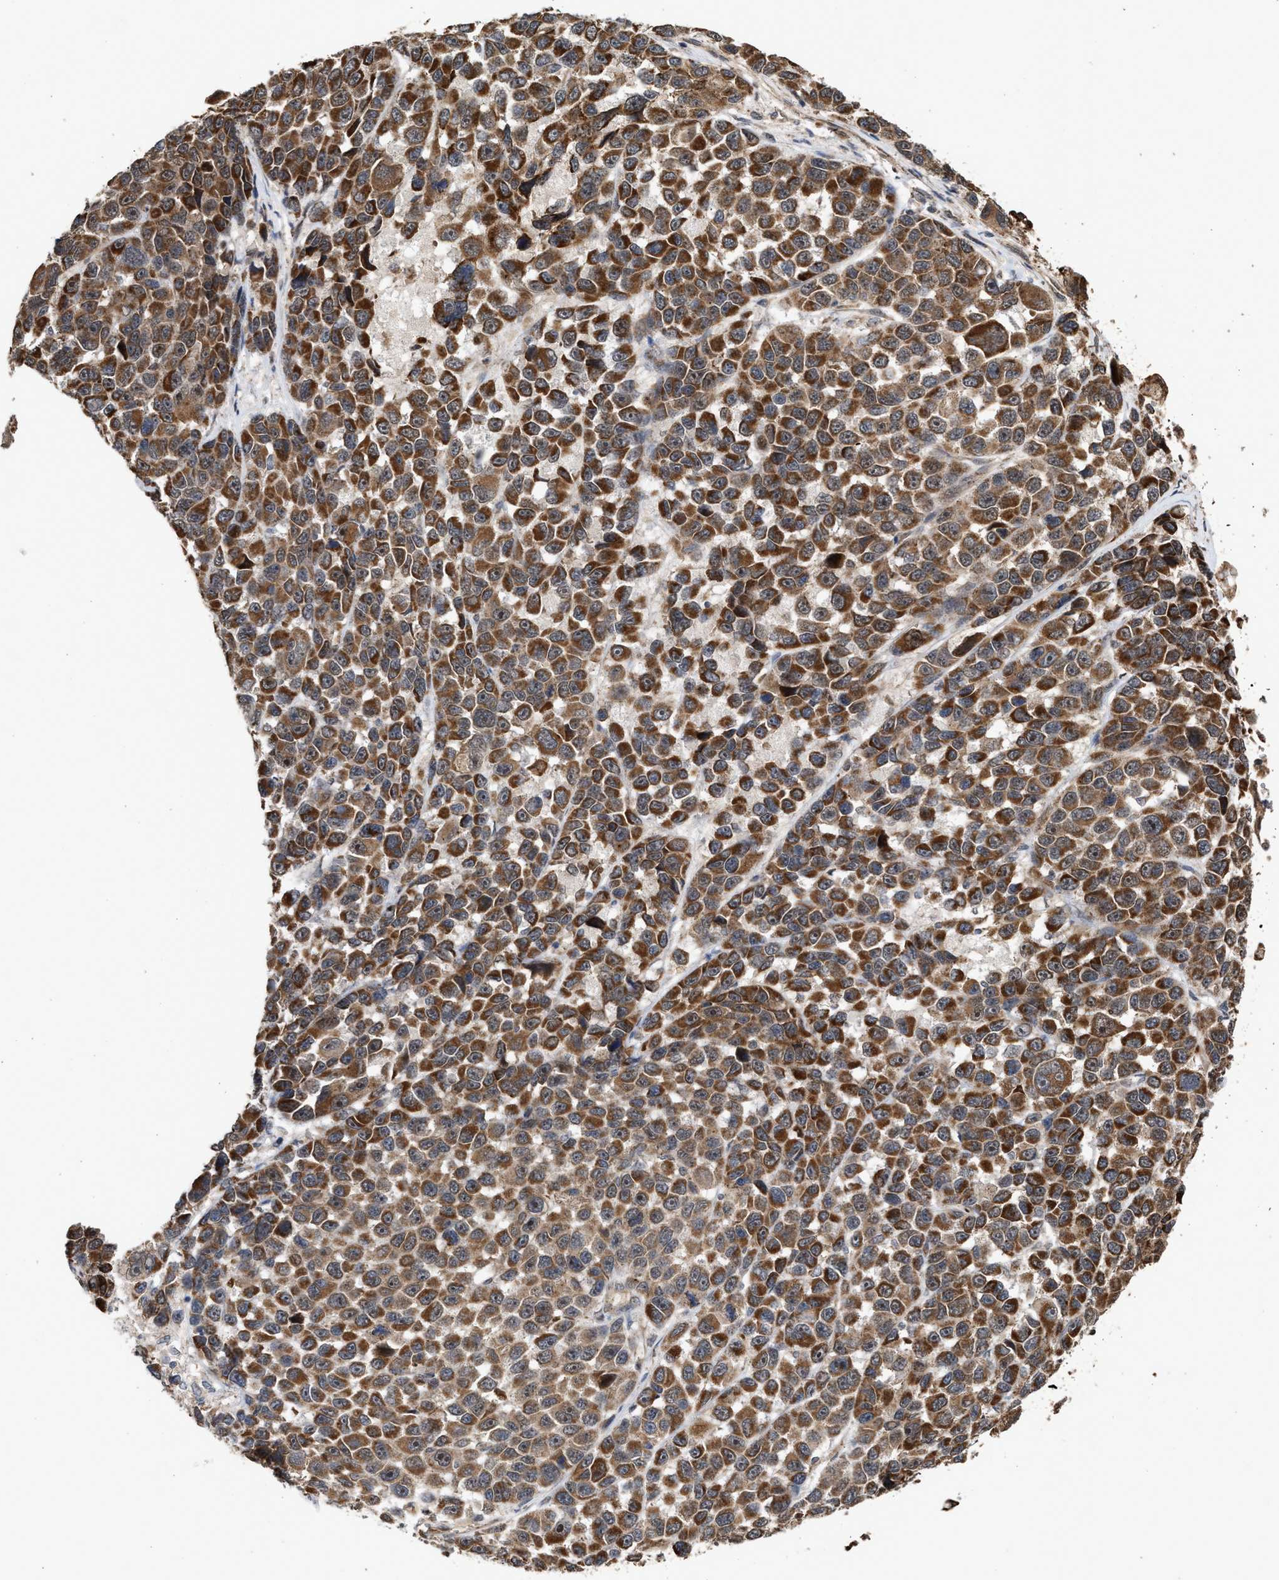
{"staining": {"intensity": "strong", "quantity": ">75%", "location": "cytoplasmic/membranous,nuclear"}, "tissue": "melanoma", "cell_type": "Tumor cells", "image_type": "cancer", "snomed": [{"axis": "morphology", "description": "Malignant melanoma, NOS"}, {"axis": "topography", "description": "Skin"}], "caption": "Immunohistochemical staining of human malignant melanoma demonstrates strong cytoplasmic/membranous and nuclear protein staining in approximately >75% of tumor cells. (DAB (3,3'-diaminobenzidine) = brown stain, brightfield microscopy at high magnification).", "gene": "EXOSC2", "patient": {"sex": "male", "age": 53}}